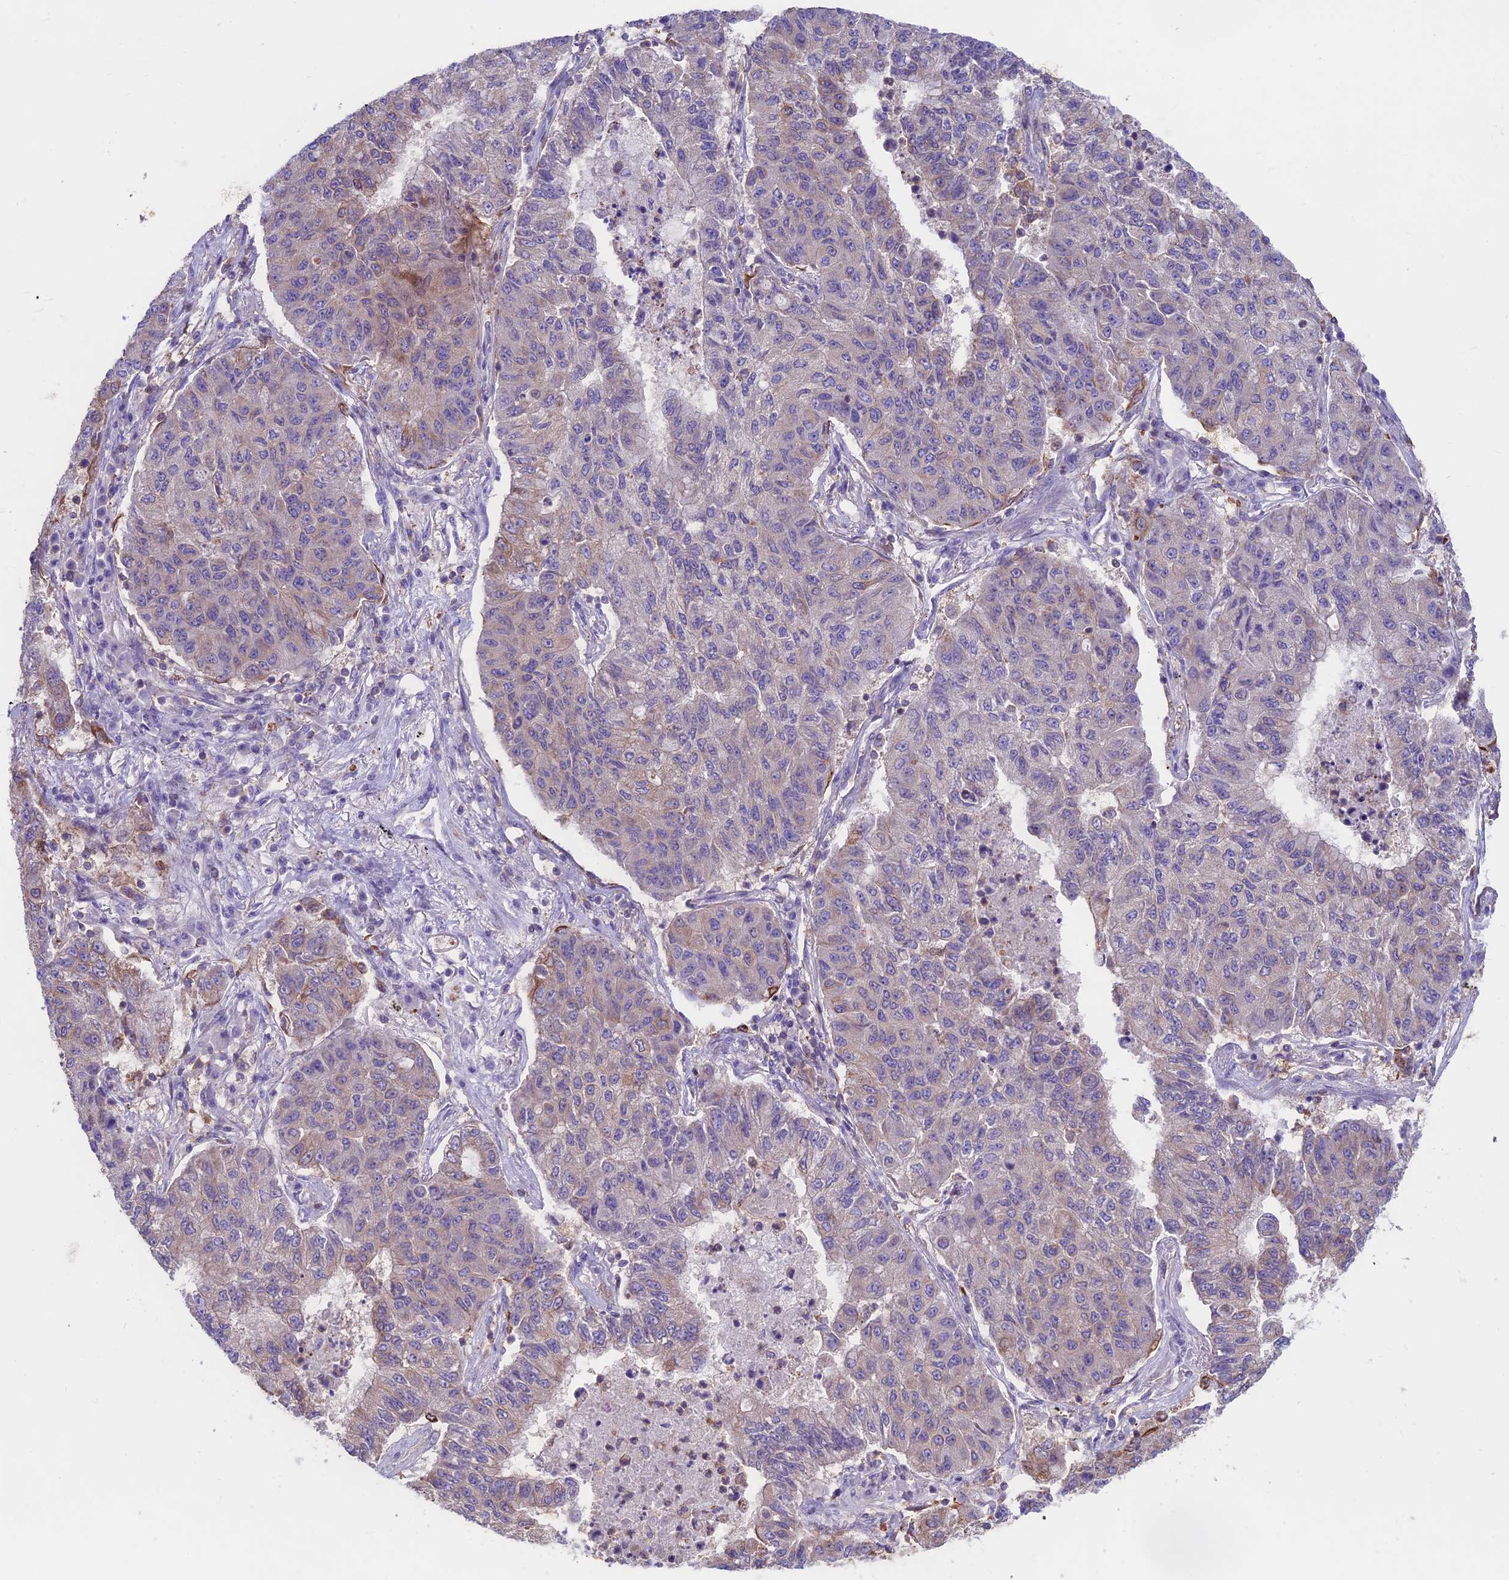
{"staining": {"intensity": "weak", "quantity": "<25%", "location": "cytoplasmic/membranous"}, "tissue": "lung cancer", "cell_type": "Tumor cells", "image_type": "cancer", "snomed": [{"axis": "morphology", "description": "Squamous cell carcinoma, NOS"}, {"axis": "topography", "description": "Lung"}], "caption": "A micrograph of lung cancer stained for a protein reveals no brown staining in tumor cells. Nuclei are stained in blue.", "gene": "CDAN1", "patient": {"sex": "male", "age": 74}}